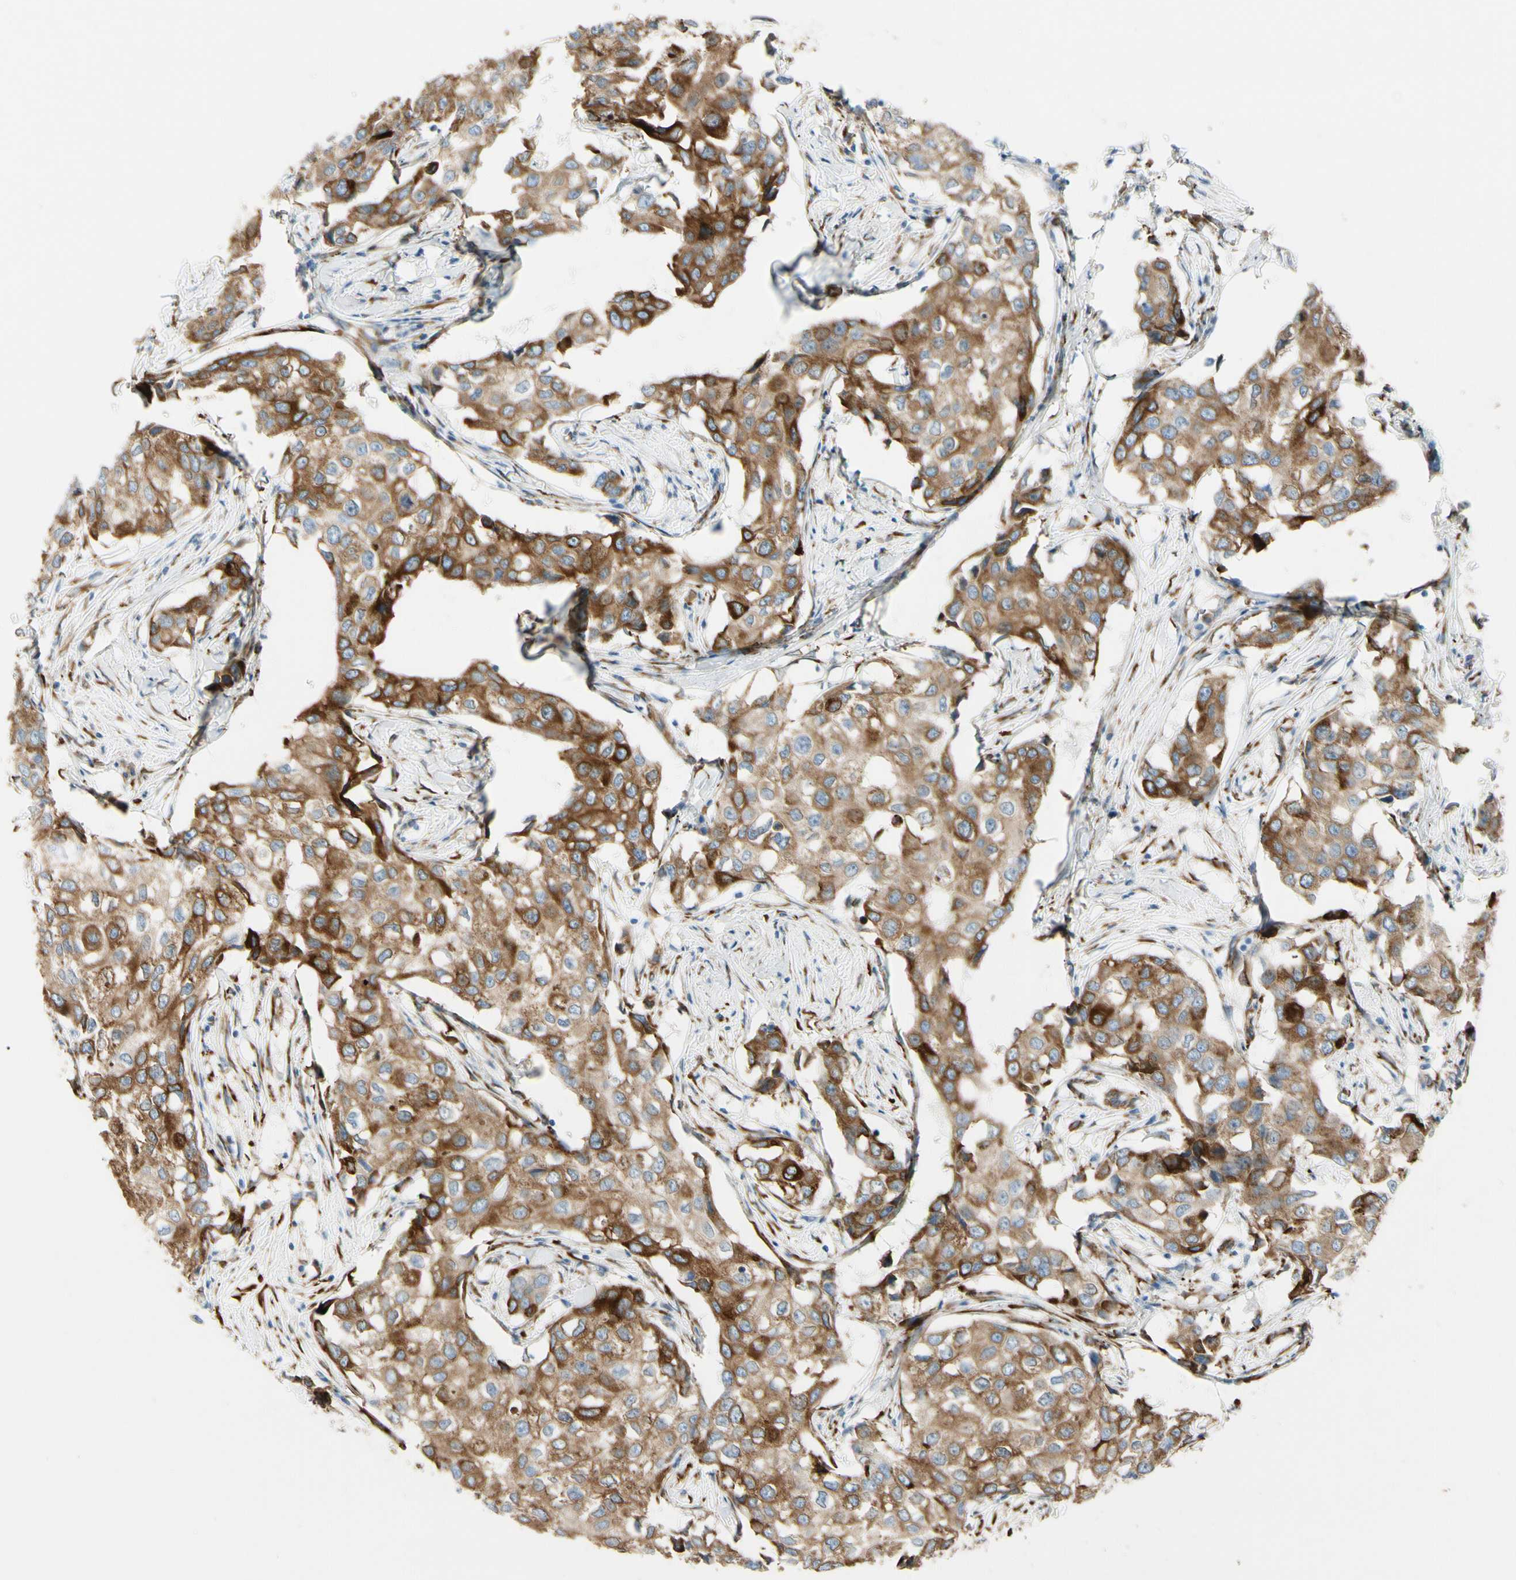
{"staining": {"intensity": "moderate", "quantity": ">75%", "location": "cytoplasmic/membranous"}, "tissue": "breast cancer", "cell_type": "Tumor cells", "image_type": "cancer", "snomed": [{"axis": "morphology", "description": "Duct carcinoma"}, {"axis": "topography", "description": "Breast"}], "caption": "Brown immunohistochemical staining in human intraductal carcinoma (breast) demonstrates moderate cytoplasmic/membranous positivity in about >75% of tumor cells. The staining was performed using DAB (3,3'-diaminobenzidine) to visualize the protein expression in brown, while the nuclei were stained in blue with hematoxylin (Magnification: 20x).", "gene": "FKBP7", "patient": {"sex": "female", "age": 27}}